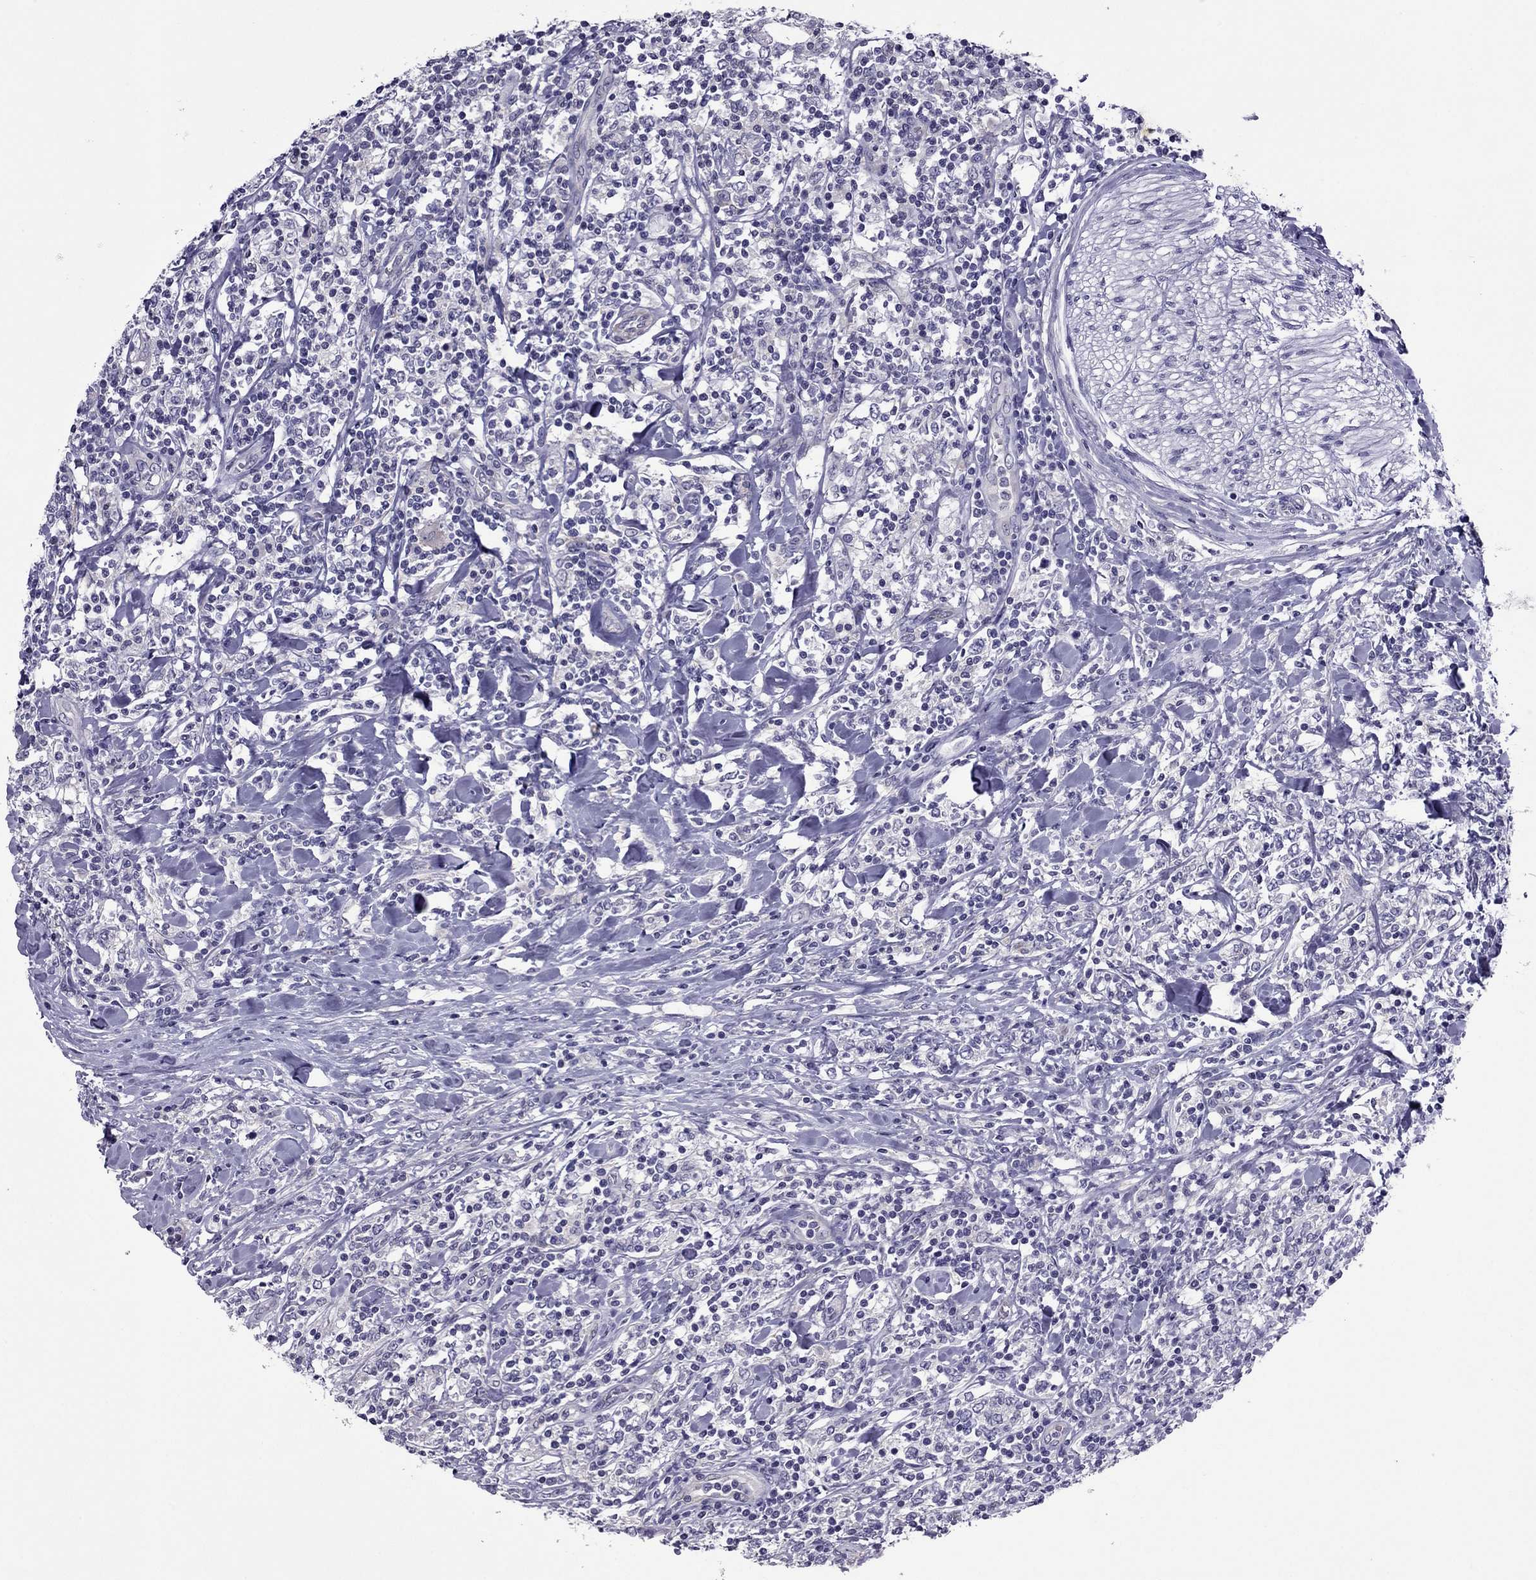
{"staining": {"intensity": "negative", "quantity": "none", "location": "none"}, "tissue": "lymphoma", "cell_type": "Tumor cells", "image_type": "cancer", "snomed": [{"axis": "morphology", "description": "Malignant lymphoma, non-Hodgkin's type, High grade"}, {"axis": "topography", "description": "Lymph node"}], "caption": "This is an IHC photomicrograph of high-grade malignant lymphoma, non-Hodgkin's type. There is no positivity in tumor cells.", "gene": "SLC16A8", "patient": {"sex": "female", "age": 84}}